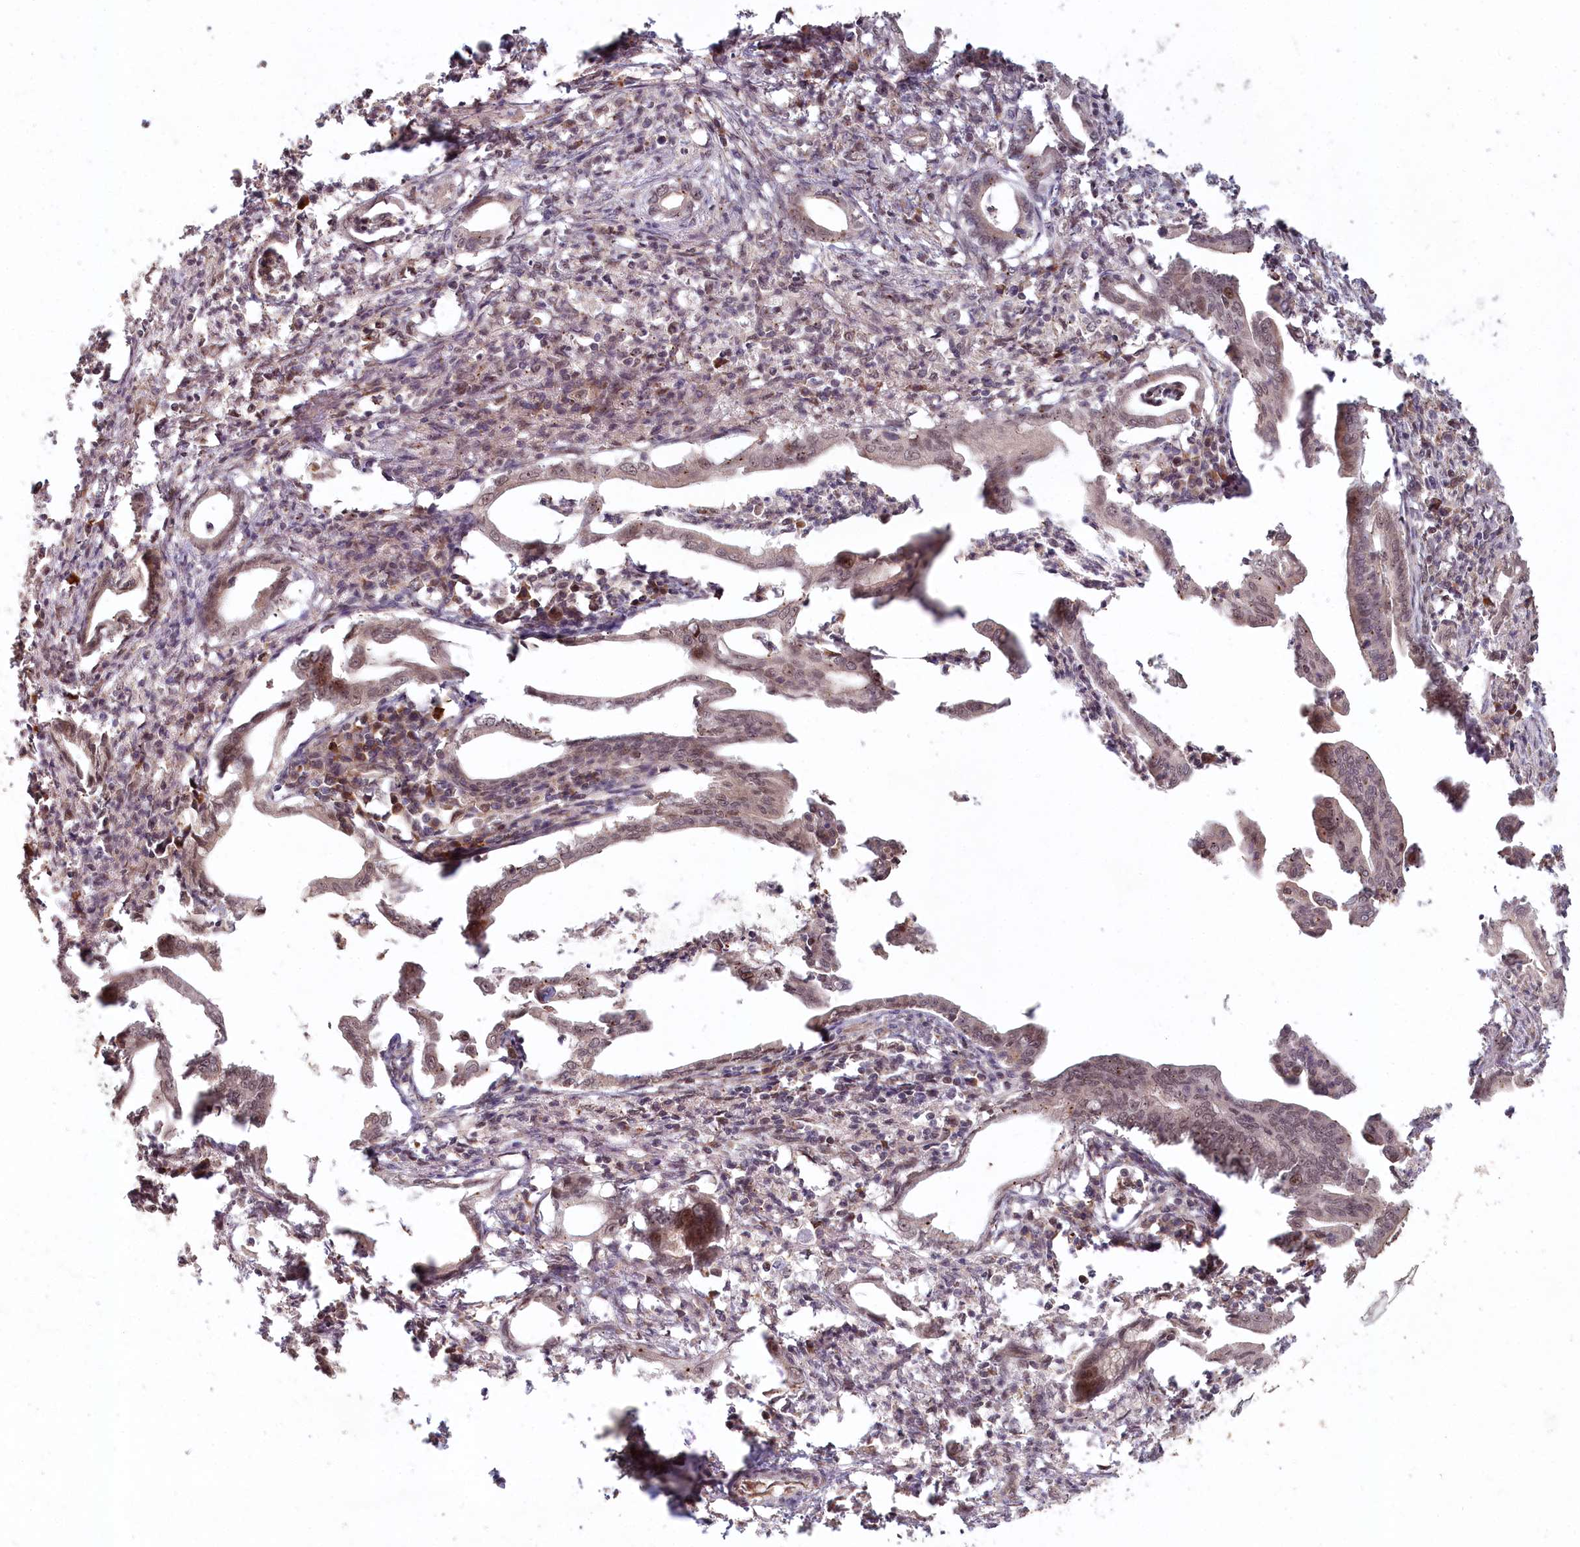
{"staining": {"intensity": "weak", "quantity": "<25%", "location": "nuclear"}, "tissue": "pancreatic cancer", "cell_type": "Tumor cells", "image_type": "cancer", "snomed": [{"axis": "morphology", "description": "Adenocarcinoma, NOS"}, {"axis": "topography", "description": "Pancreas"}], "caption": "Immunohistochemistry (IHC) photomicrograph of neoplastic tissue: human pancreatic cancer stained with DAB (3,3'-diaminobenzidine) demonstrates no significant protein staining in tumor cells.", "gene": "WAPL", "patient": {"sex": "female", "age": 55}}